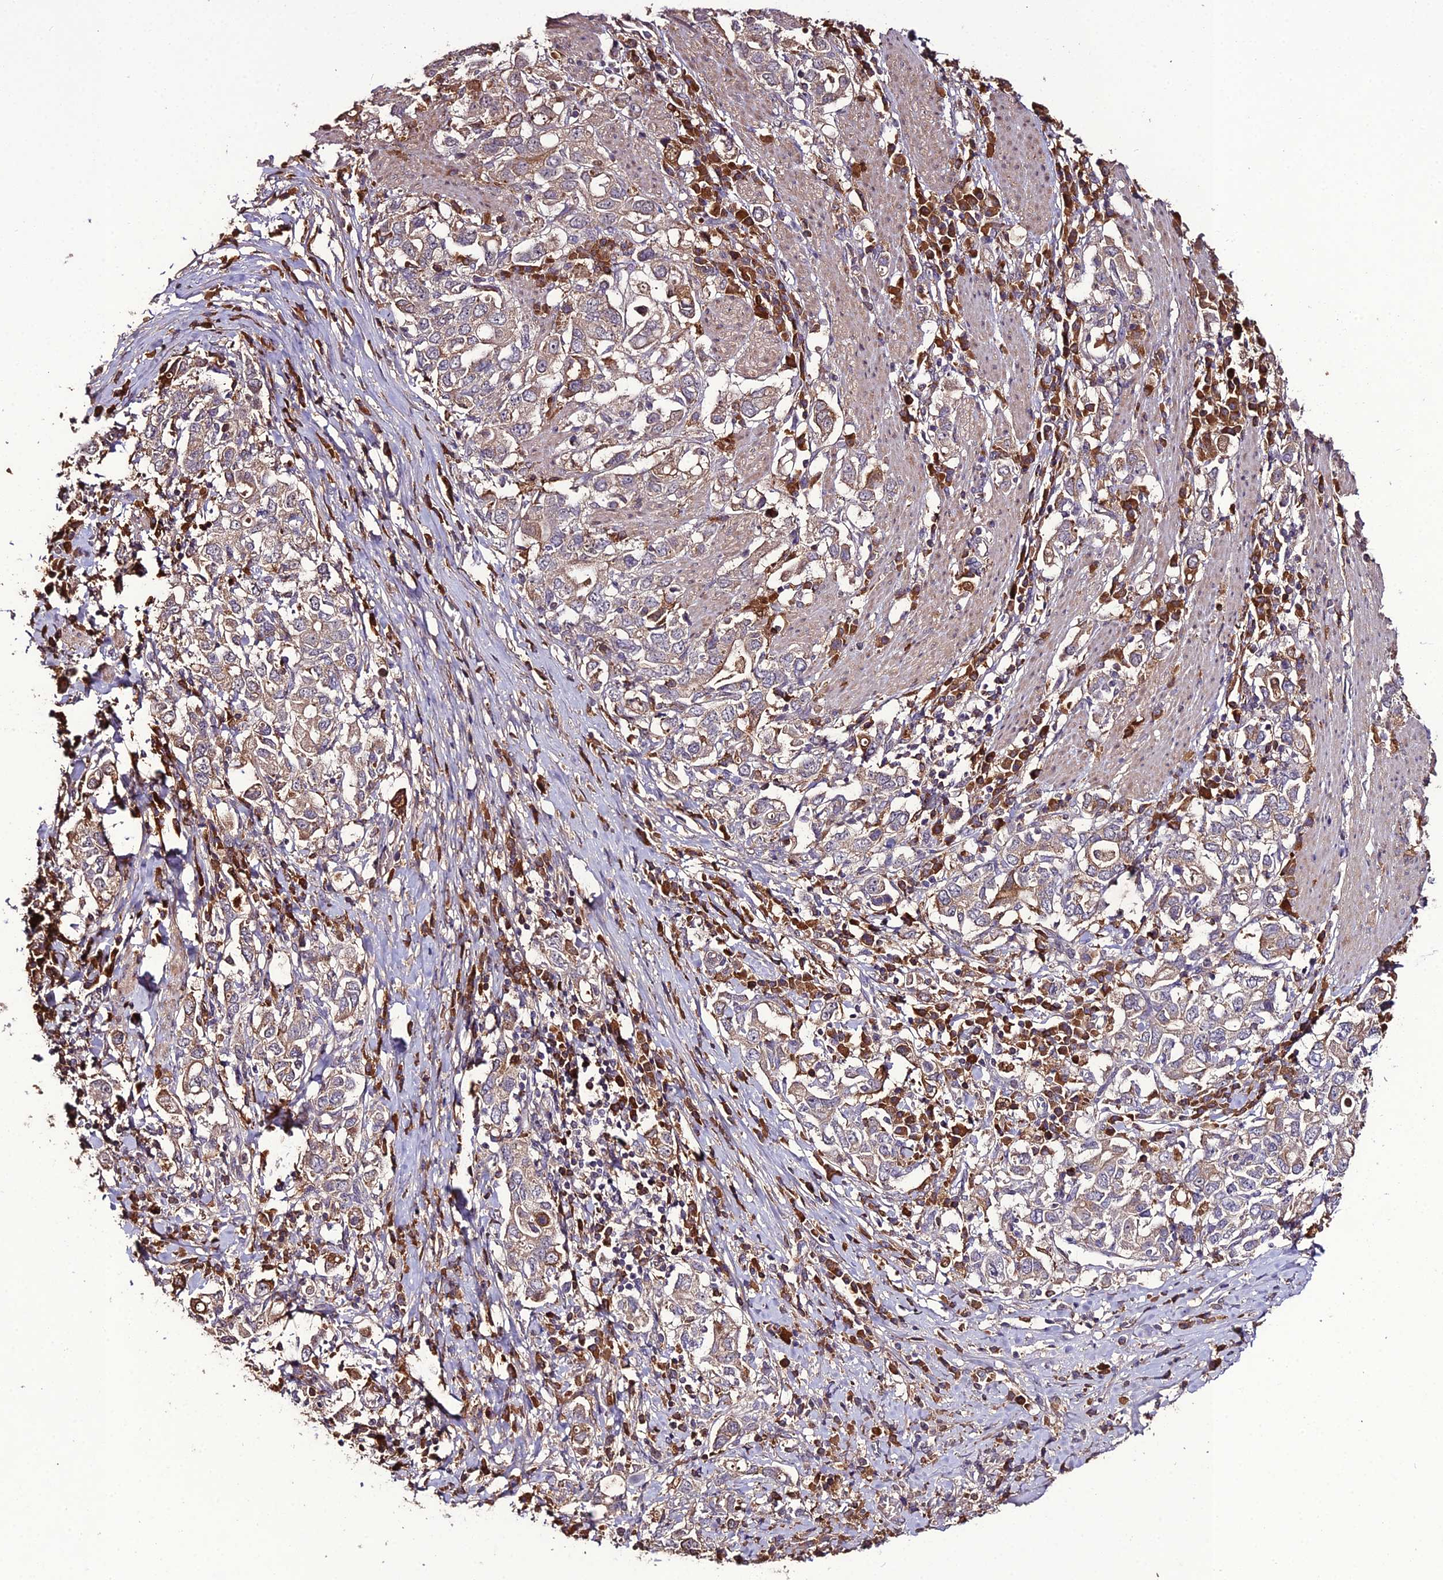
{"staining": {"intensity": "weak", "quantity": ">75%", "location": "cytoplasmic/membranous"}, "tissue": "stomach cancer", "cell_type": "Tumor cells", "image_type": "cancer", "snomed": [{"axis": "morphology", "description": "Adenocarcinoma, NOS"}, {"axis": "topography", "description": "Stomach, upper"}, {"axis": "topography", "description": "Stomach"}], "caption": "IHC (DAB (3,3'-diaminobenzidine)) staining of adenocarcinoma (stomach) displays weak cytoplasmic/membranous protein staining in about >75% of tumor cells. (brown staining indicates protein expression, while blue staining denotes nuclei).", "gene": "KCTD16", "patient": {"sex": "male", "age": 62}}